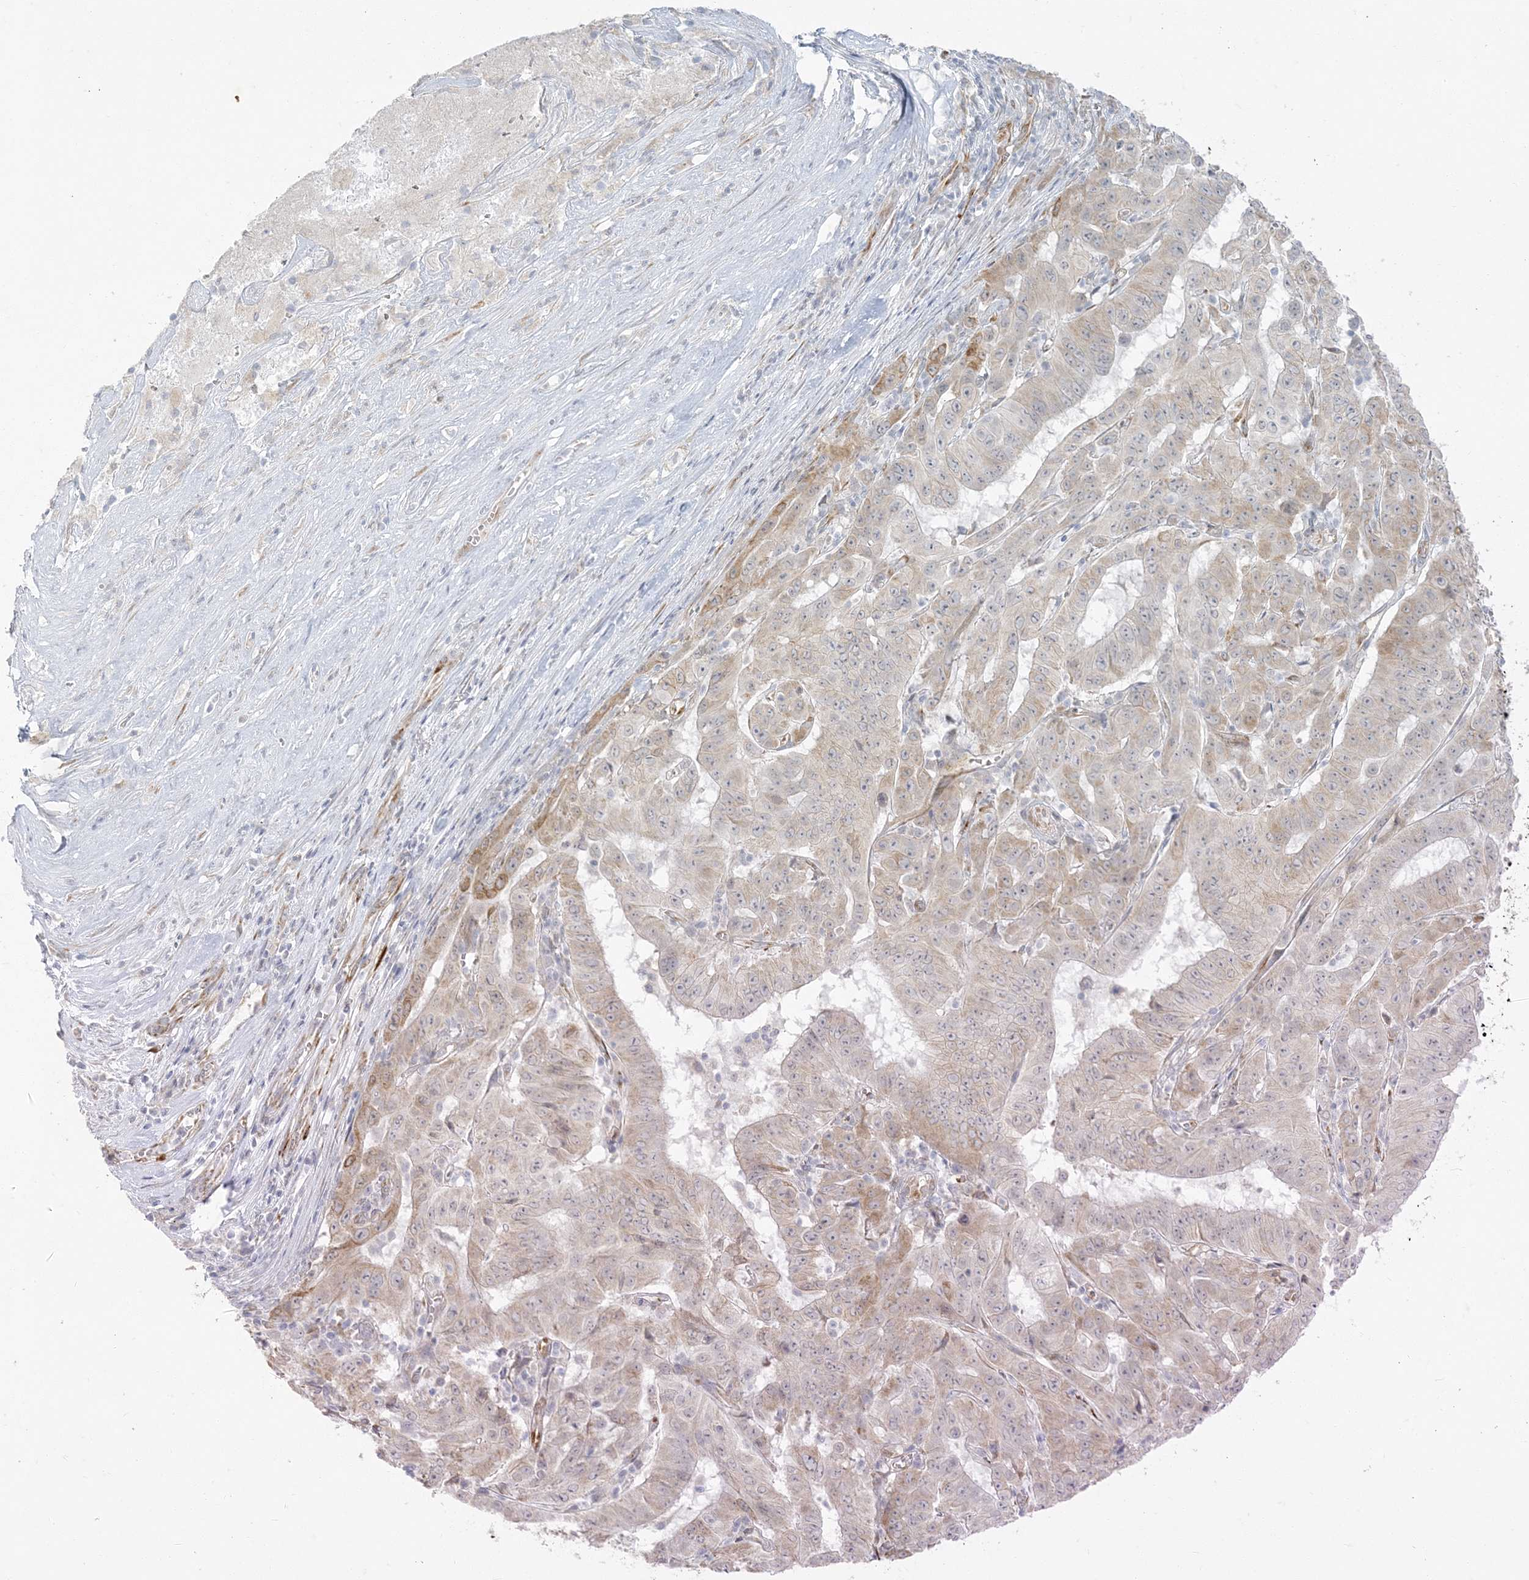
{"staining": {"intensity": "weak", "quantity": "25%-75%", "location": "cytoplasmic/membranous"}, "tissue": "pancreatic cancer", "cell_type": "Tumor cells", "image_type": "cancer", "snomed": [{"axis": "morphology", "description": "Adenocarcinoma, NOS"}, {"axis": "topography", "description": "Pancreas"}], "caption": "A brown stain shows weak cytoplasmic/membranous expression of a protein in human pancreatic cancer tumor cells.", "gene": "ZC3H6", "patient": {"sex": "male", "age": 63}}